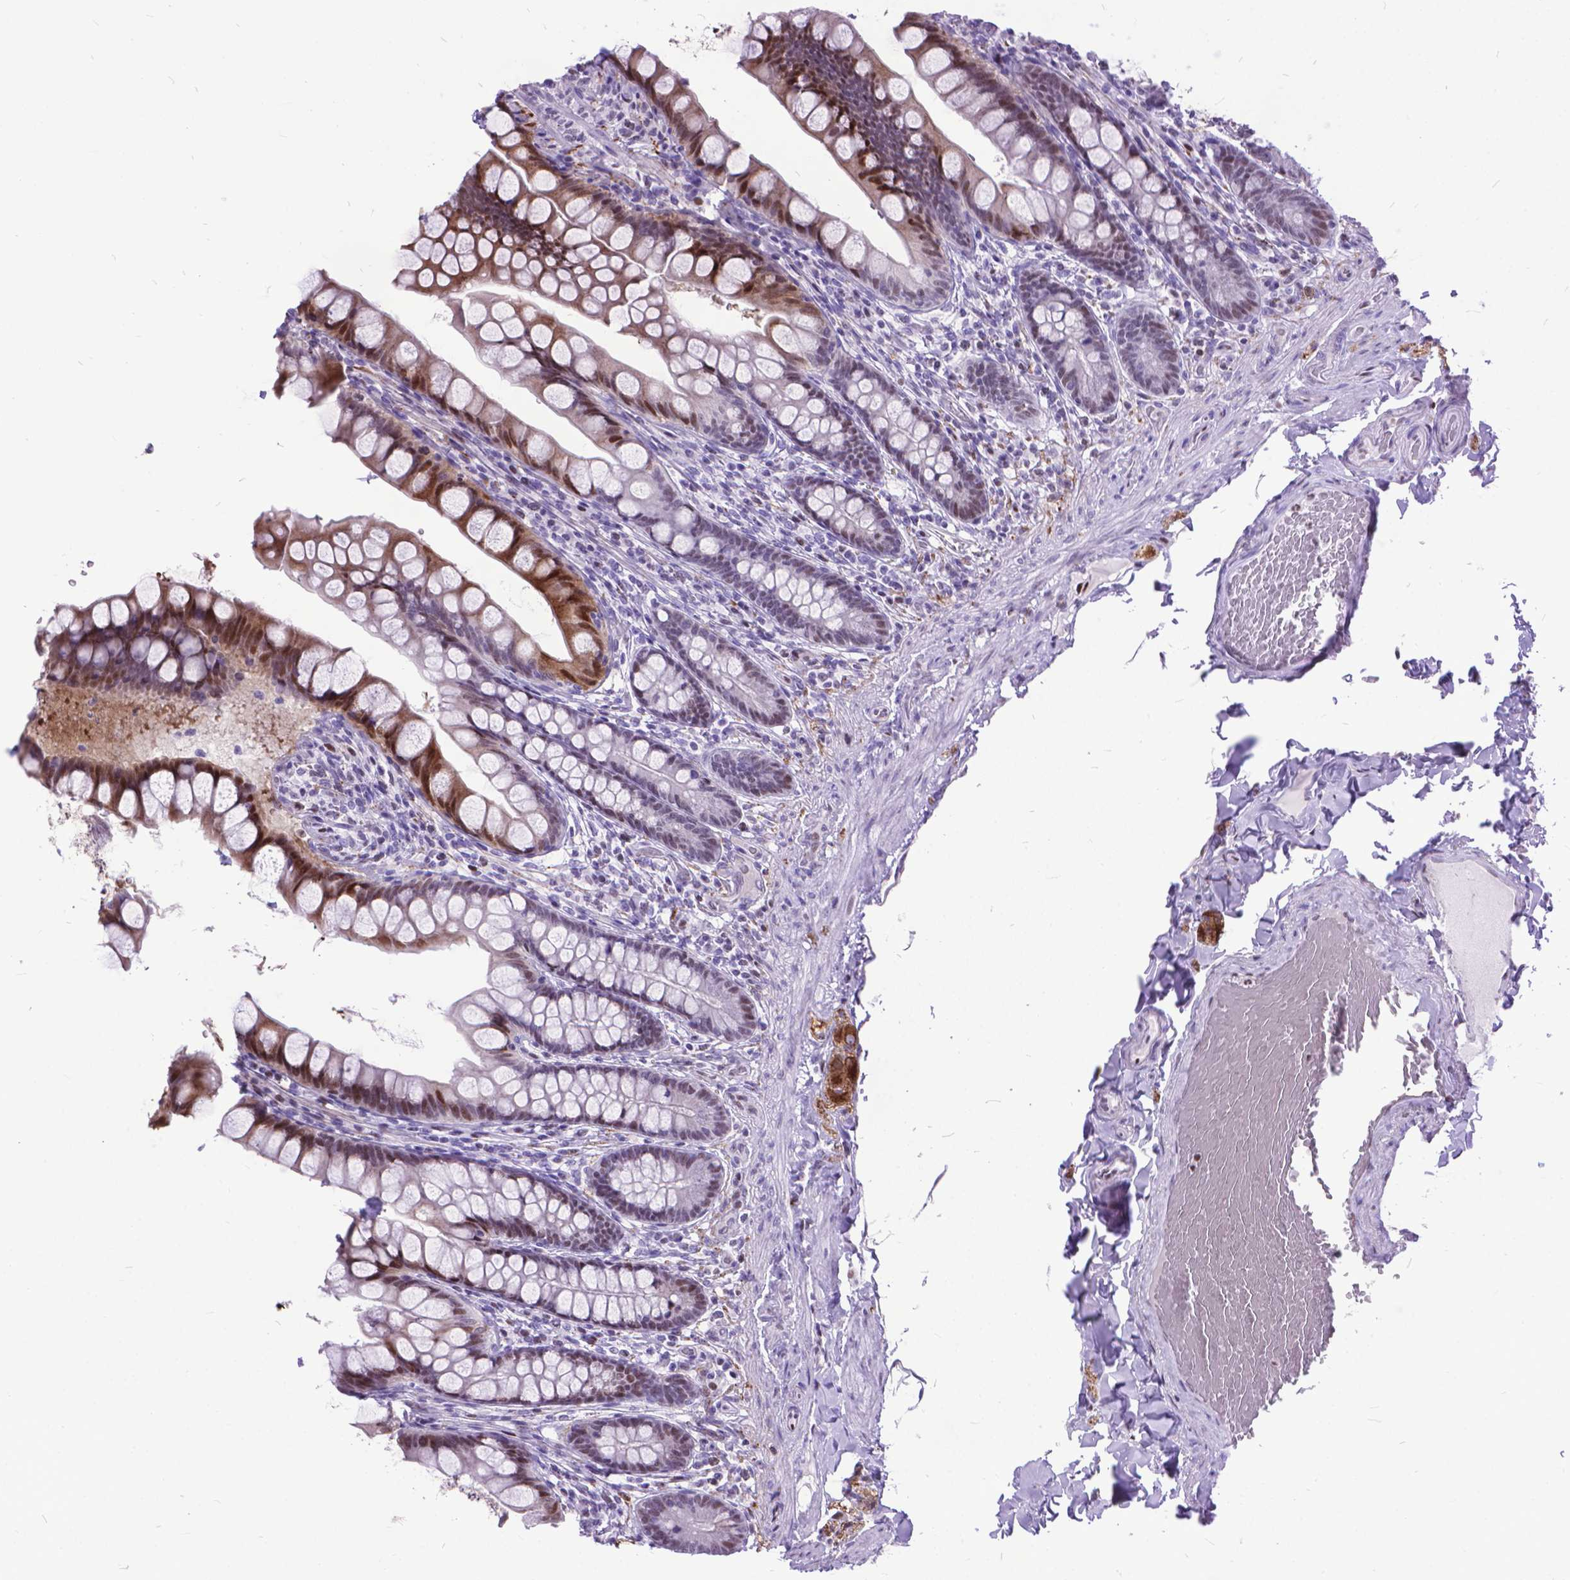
{"staining": {"intensity": "moderate", "quantity": ">75%", "location": "nuclear"}, "tissue": "small intestine", "cell_type": "Glandular cells", "image_type": "normal", "snomed": [{"axis": "morphology", "description": "Normal tissue, NOS"}, {"axis": "topography", "description": "Small intestine"}], "caption": "Immunohistochemical staining of benign human small intestine exhibits medium levels of moderate nuclear expression in about >75% of glandular cells. (Brightfield microscopy of DAB IHC at high magnification).", "gene": "POLE4", "patient": {"sex": "male", "age": 70}}